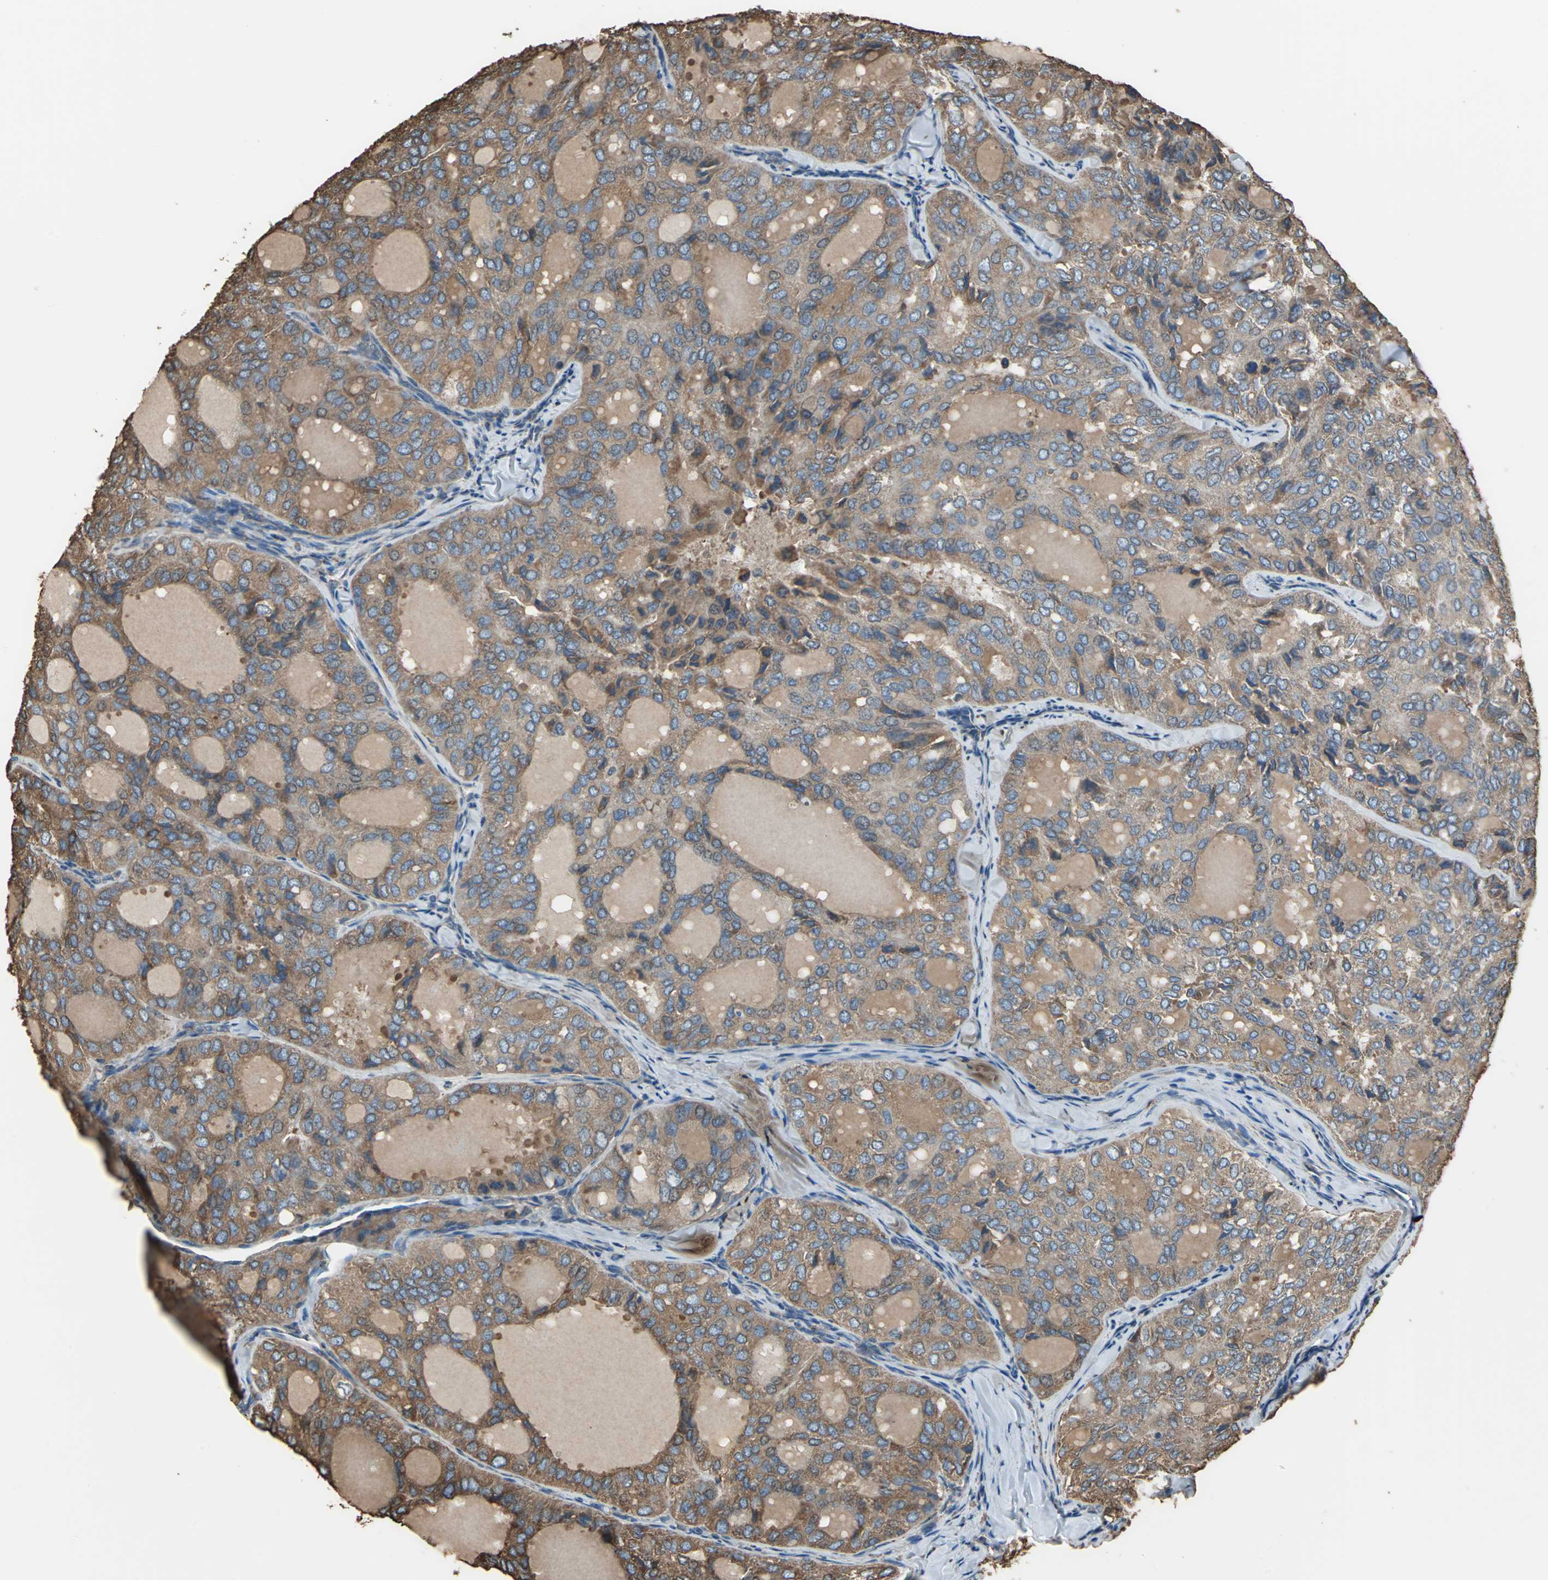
{"staining": {"intensity": "moderate", "quantity": ">75%", "location": "cytoplasmic/membranous"}, "tissue": "thyroid cancer", "cell_type": "Tumor cells", "image_type": "cancer", "snomed": [{"axis": "morphology", "description": "Follicular adenoma carcinoma, NOS"}, {"axis": "topography", "description": "Thyroid gland"}], "caption": "Human follicular adenoma carcinoma (thyroid) stained with a protein marker shows moderate staining in tumor cells.", "gene": "GPANK1", "patient": {"sex": "male", "age": 75}}